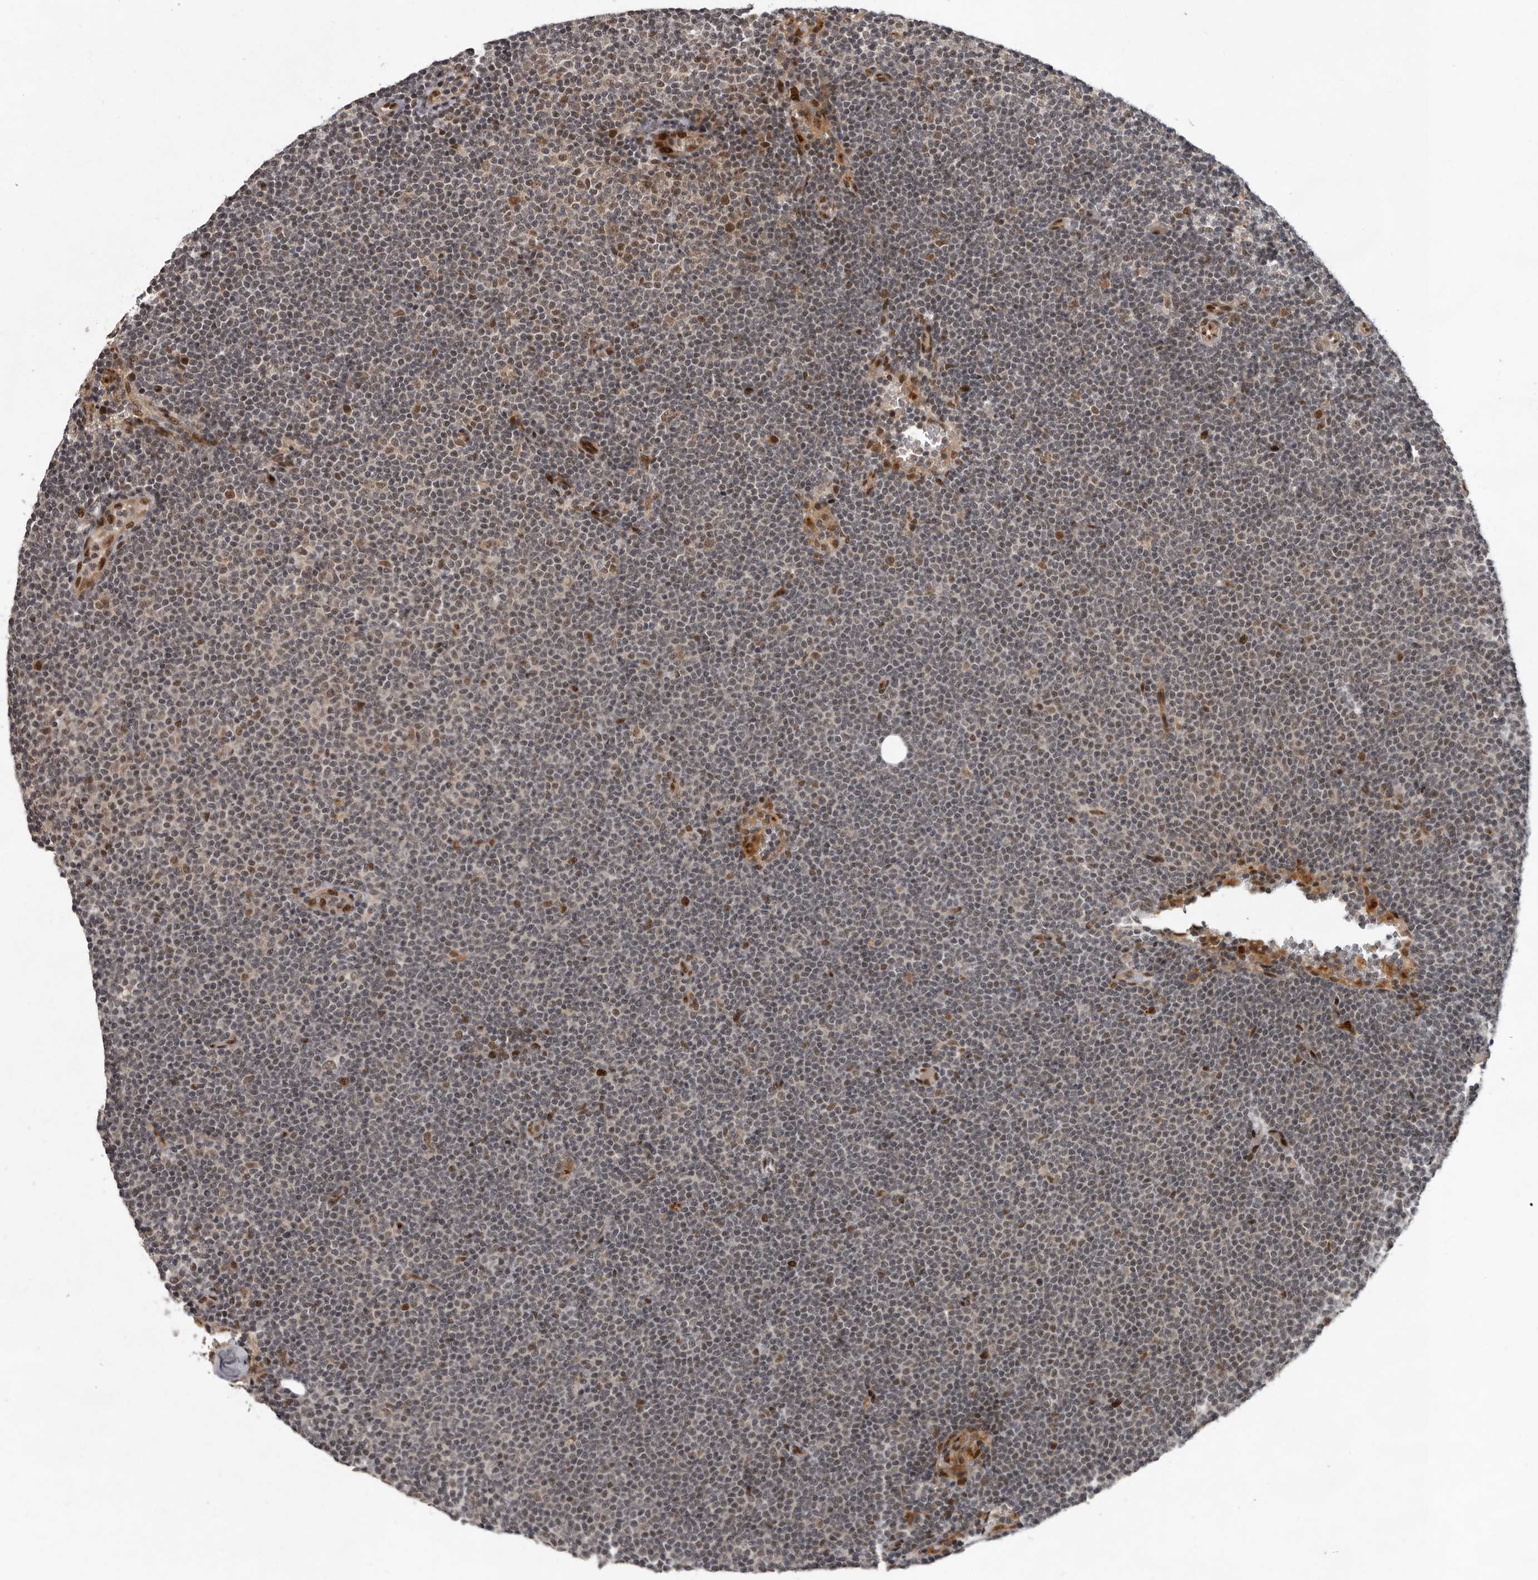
{"staining": {"intensity": "negative", "quantity": "none", "location": "none"}, "tissue": "lymphoma", "cell_type": "Tumor cells", "image_type": "cancer", "snomed": [{"axis": "morphology", "description": "Malignant lymphoma, non-Hodgkin's type, Low grade"}, {"axis": "topography", "description": "Lymph node"}], "caption": "Immunohistochemical staining of human lymphoma reveals no significant expression in tumor cells.", "gene": "CDC27", "patient": {"sex": "female", "age": 53}}